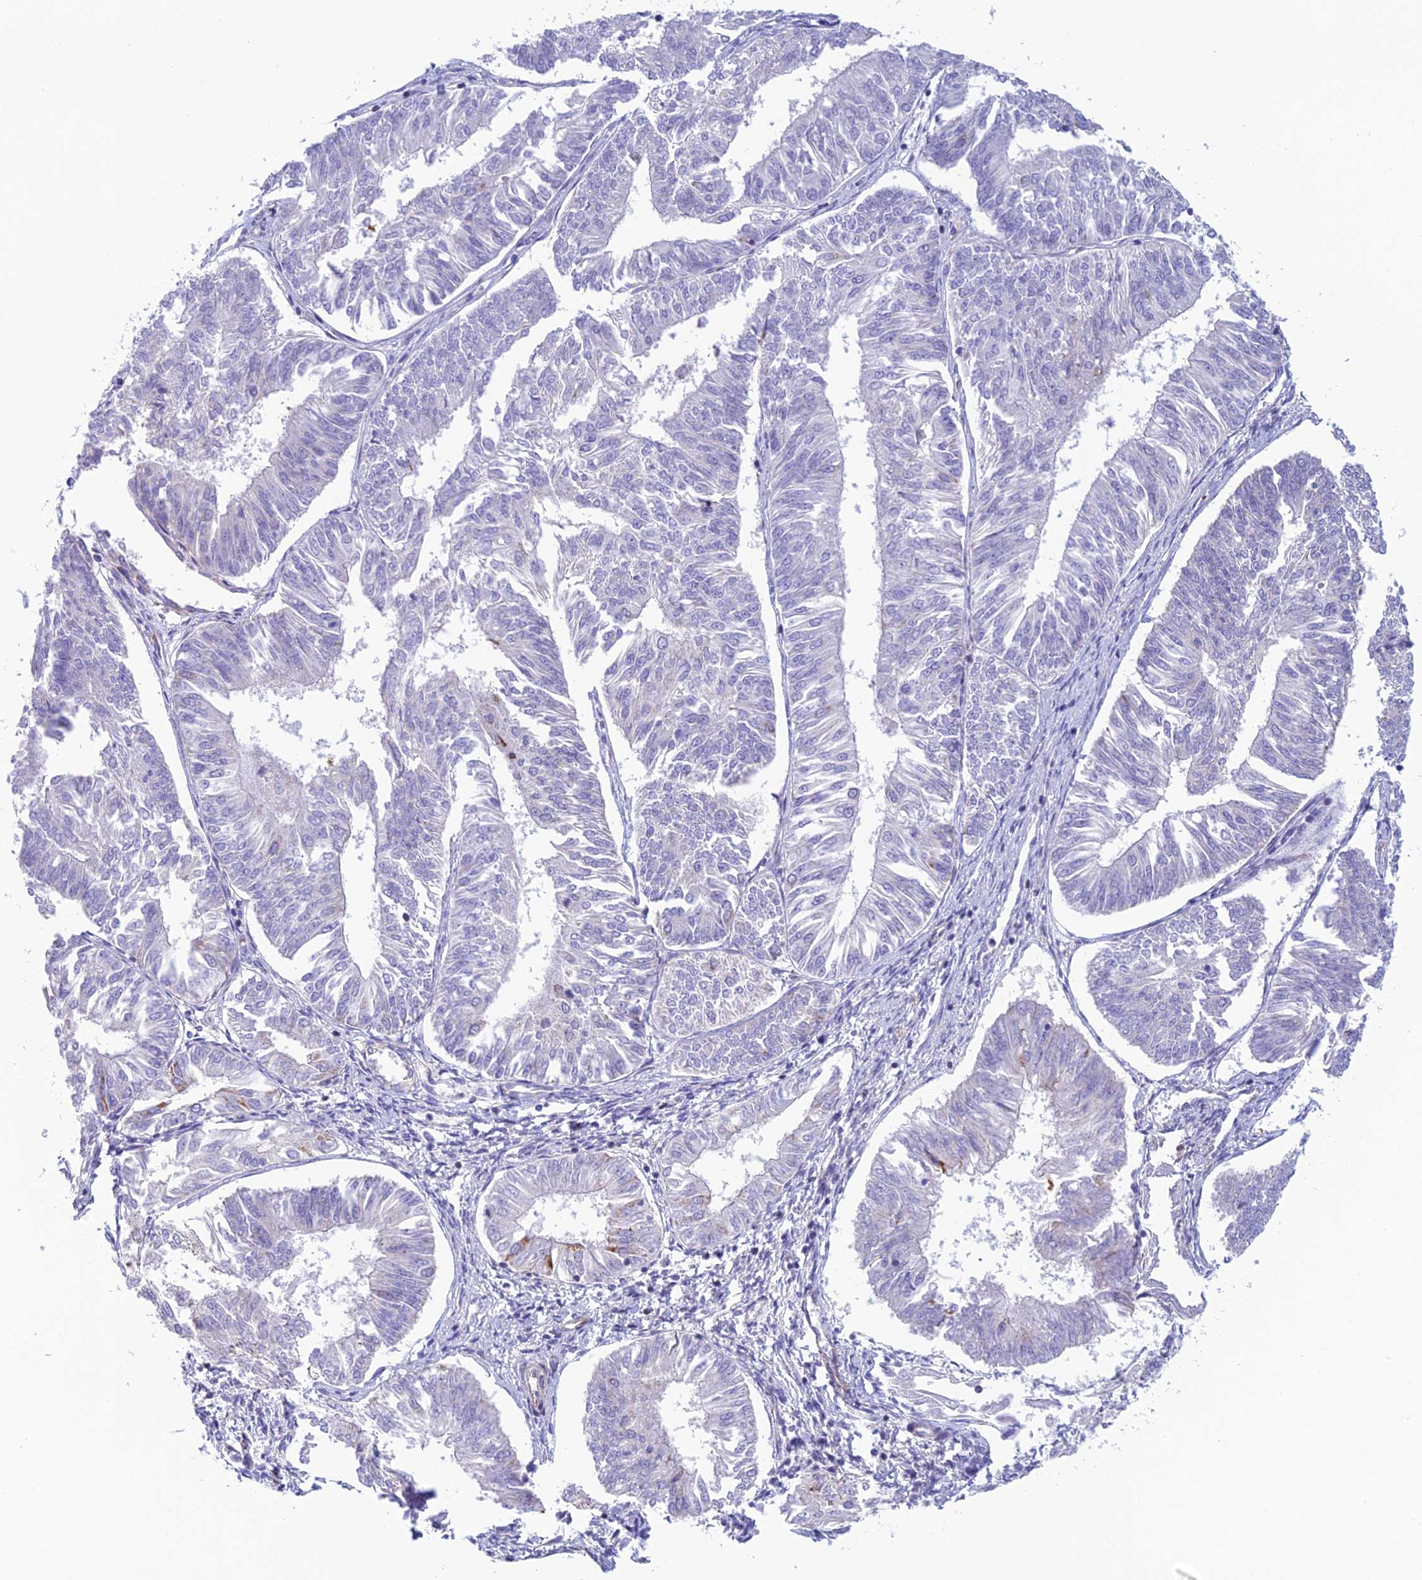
{"staining": {"intensity": "negative", "quantity": "none", "location": "none"}, "tissue": "endometrial cancer", "cell_type": "Tumor cells", "image_type": "cancer", "snomed": [{"axis": "morphology", "description": "Adenocarcinoma, NOS"}, {"axis": "topography", "description": "Endometrium"}], "caption": "The photomicrograph demonstrates no staining of tumor cells in endometrial cancer (adenocarcinoma).", "gene": "POMGNT1", "patient": {"sex": "female", "age": 58}}